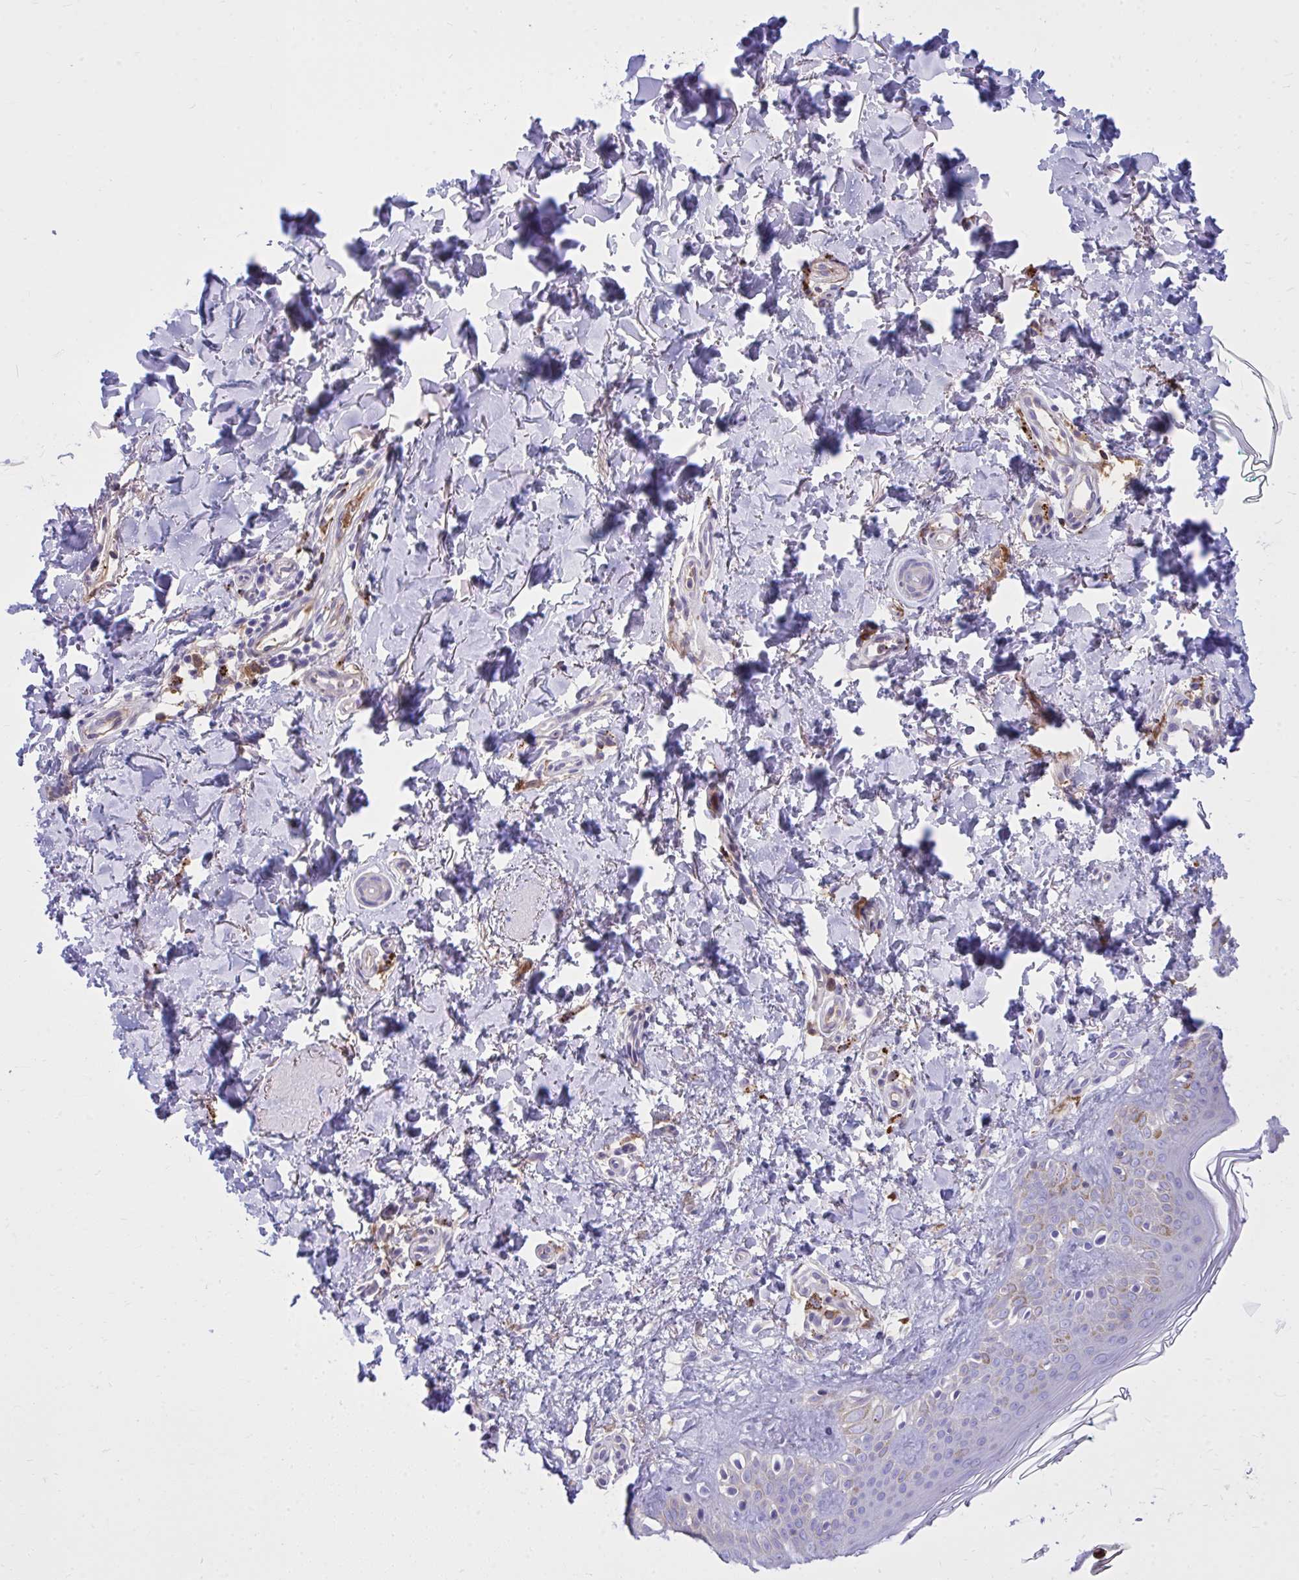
{"staining": {"intensity": "negative", "quantity": "none", "location": "none"}, "tissue": "skin", "cell_type": "Fibroblasts", "image_type": "normal", "snomed": [{"axis": "morphology", "description": "Normal tissue, NOS"}, {"axis": "topography", "description": "Skin"}, {"axis": "topography", "description": "Peripheral nerve tissue"}], "caption": "Immunohistochemistry histopathology image of benign skin: human skin stained with DAB displays no significant protein expression in fibroblasts.", "gene": "HRG", "patient": {"sex": "female", "age": 45}}